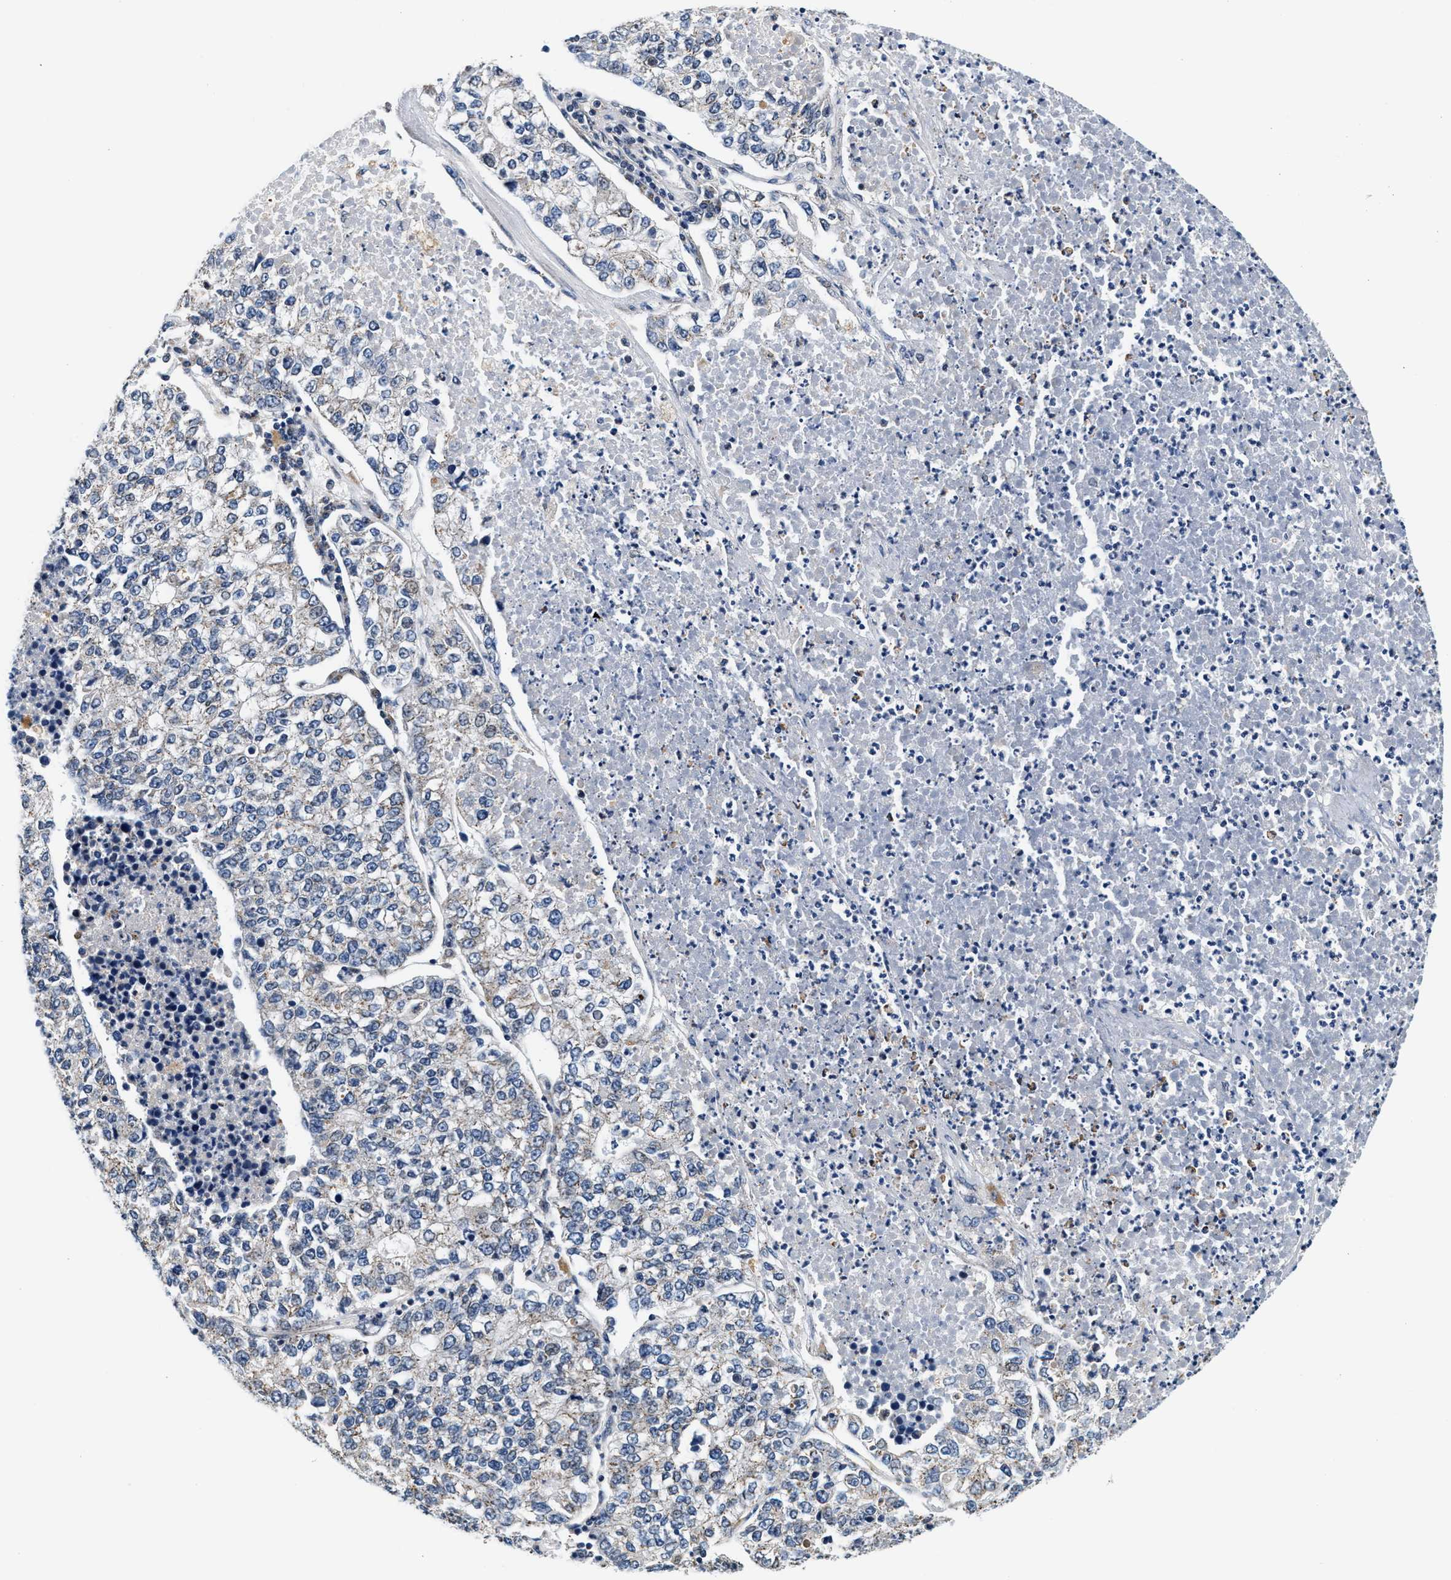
{"staining": {"intensity": "negative", "quantity": "none", "location": "none"}, "tissue": "lung cancer", "cell_type": "Tumor cells", "image_type": "cancer", "snomed": [{"axis": "morphology", "description": "Adenocarcinoma, NOS"}, {"axis": "topography", "description": "Lung"}], "caption": "Human lung cancer (adenocarcinoma) stained for a protein using immunohistochemistry exhibits no expression in tumor cells.", "gene": "KCNMB2", "patient": {"sex": "male", "age": 49}}